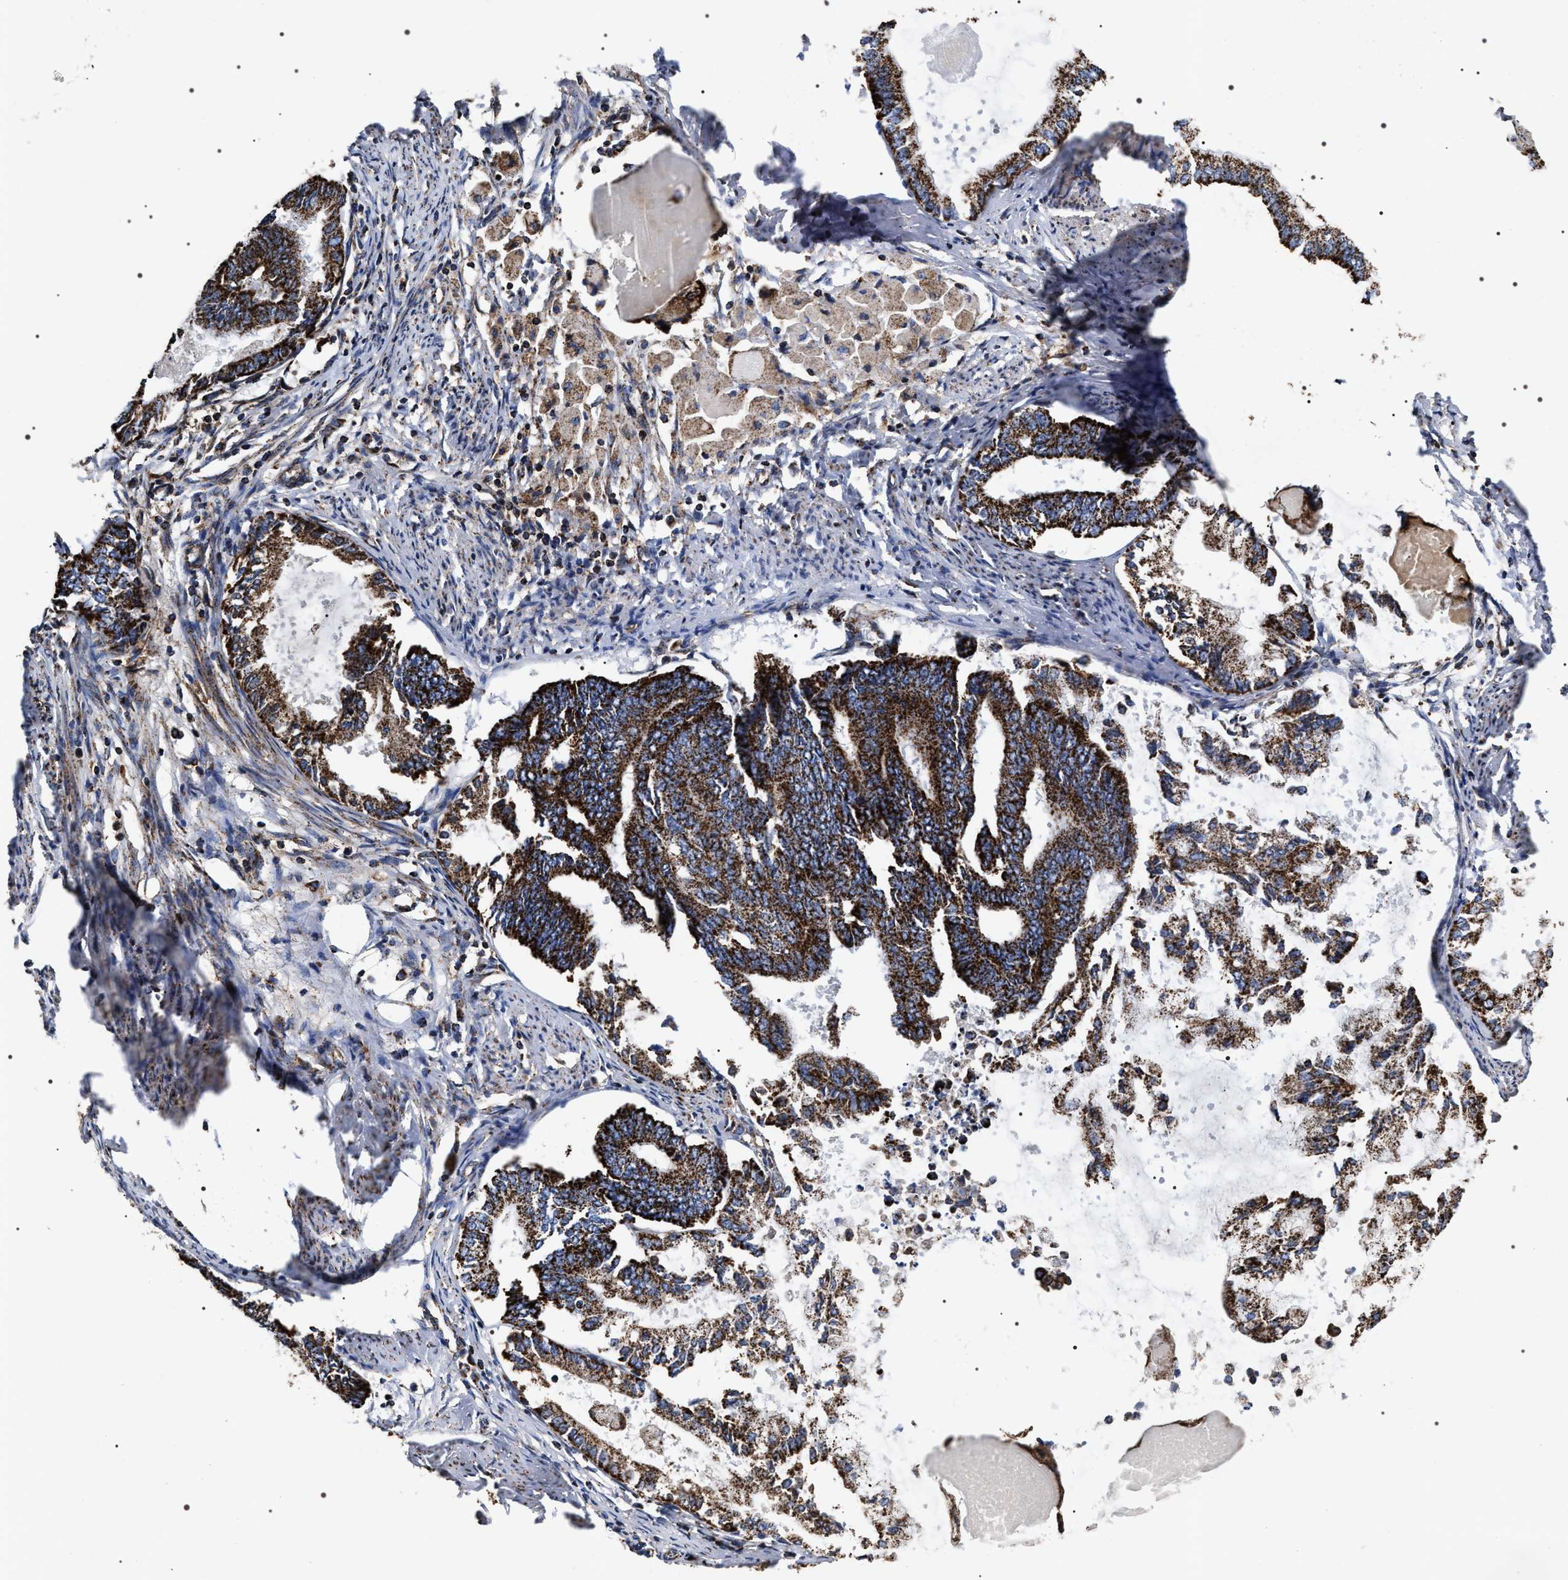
{"staining": {"intensity": "strong", "quantity": ">75%", "location": "cytoplasmic/membranous"}, "tissue": "endometrial cancer", "cell_type": "Tumor cells", "image_type": "cancer", "snomed": [{"axis": "morphology", "description": "Adenocarcinoma, NOS"}, {"axis": "topography", "description": "Endometrium"}], "caption": "A brown stain highlights strong cytoplasmic/membranous expression of a protein in human adenocarcinoma (endometrial) tumor cells.", "gene": "COG5", "patient": {"sex": "female", "age": 86}}